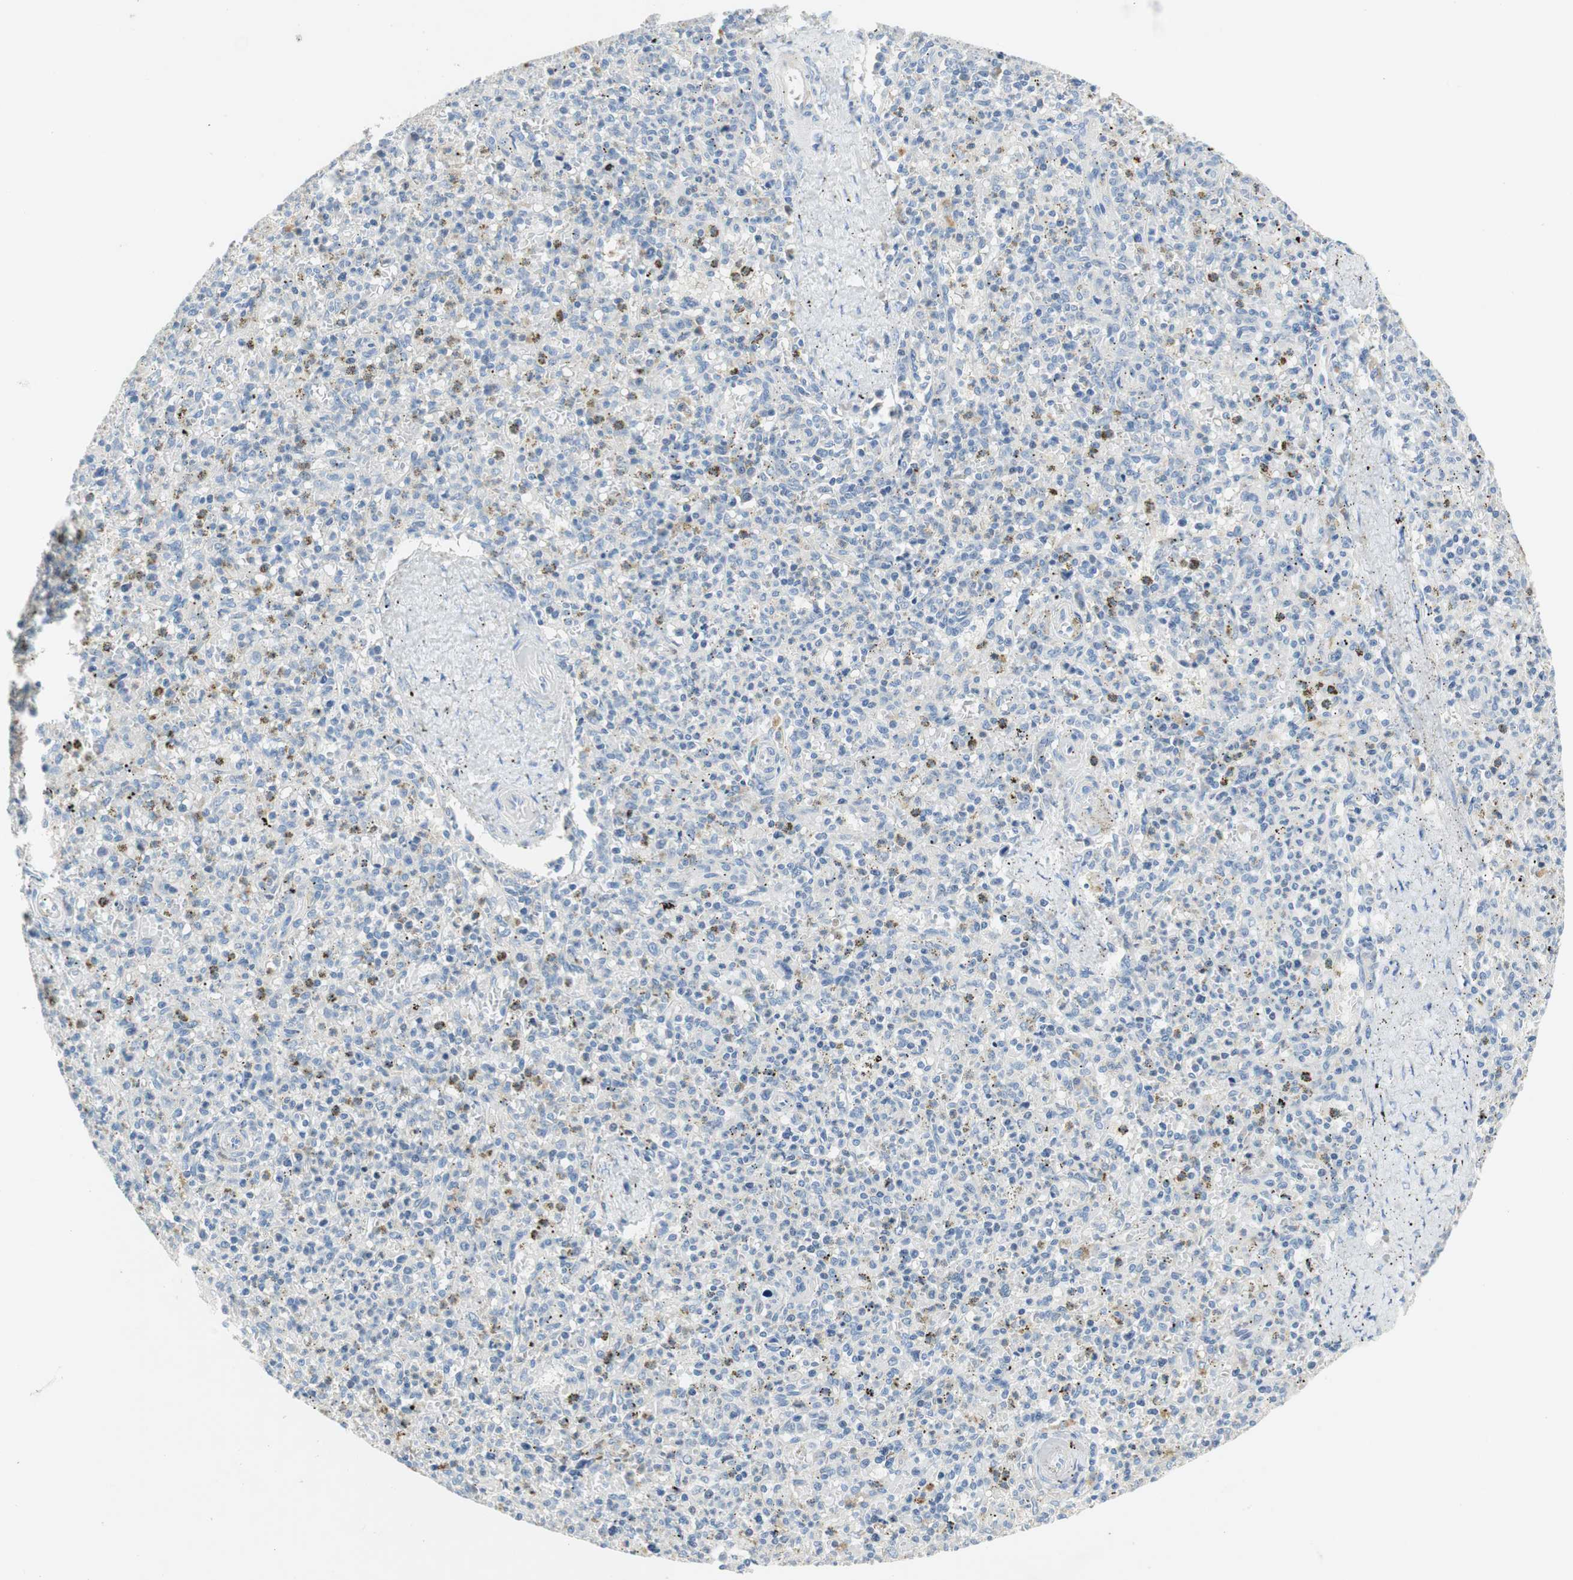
{"staining": {"intensity": "negative", "quantity": "none", "location": "none"}, "tissue": "spleen", "cell_type": "Cells in red pulp", "image_type": "normal", "snomed": [{"axis": "morphology", "description": "Normal tissue, NOS"}, {"axis": "topography", "description": "Spleen"}], "caption": "Histopathology image shows no significant protein positivity in cells in red pulp of benign spleen. (Brightfield microscopy of DAB (3,3'-diaminobenzidine) IHC at high magnification).", "gene": "CCM2L", "patient": {"sex": "male", "age": 72}}